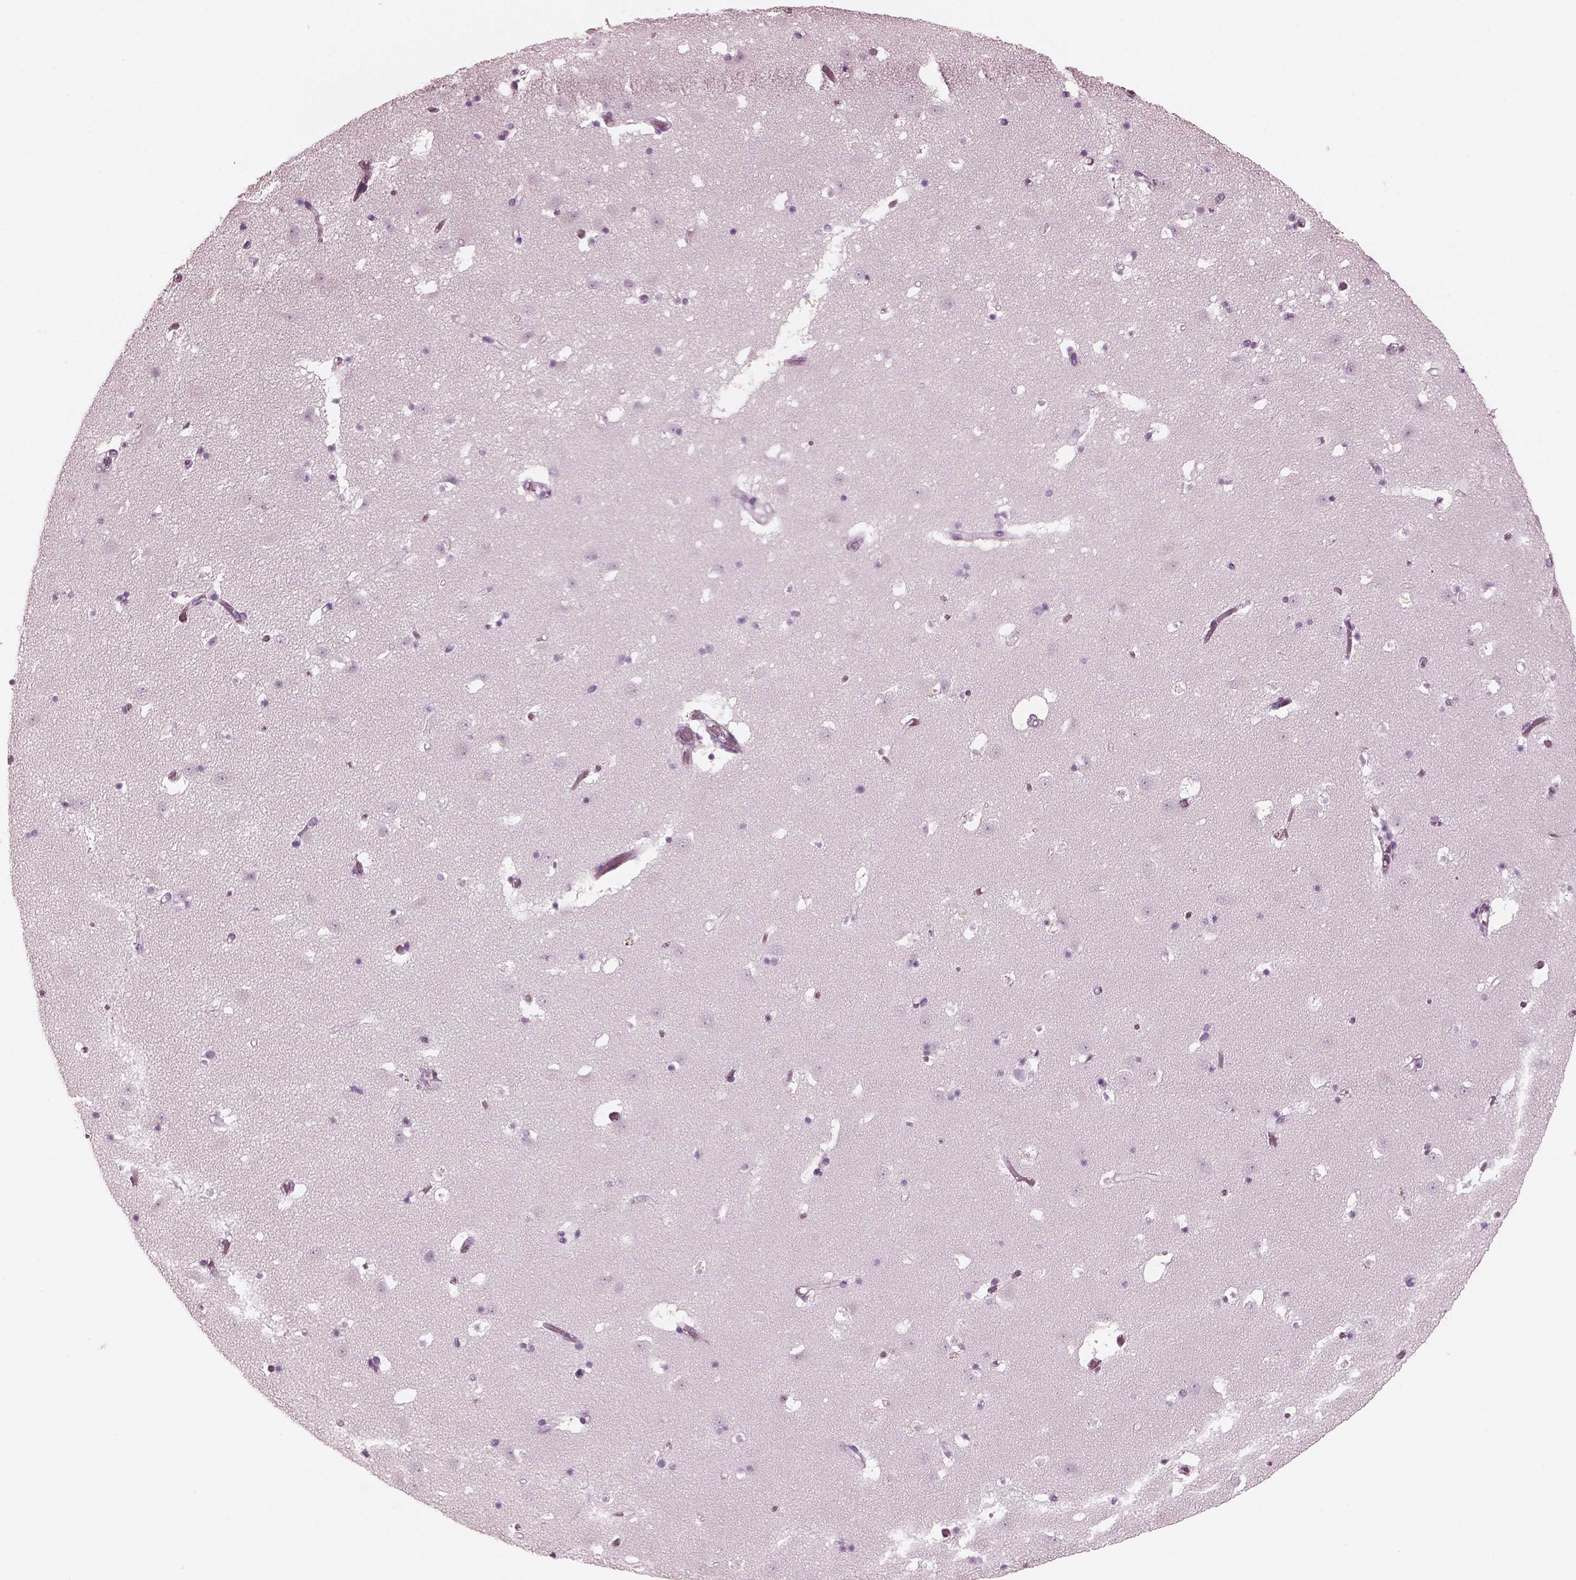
{"staining": {"intensity": "negative", "quantity": "none", "location": "none"}, "tissue": "caudate", "cell_type": "Glial cells", "image_type": "normal", "snomed": [{"axis": "morphology", "description": "Normal tissue, NOS"}, {"axis": "topography", "description": "Lateral ventricle wall"}], "caption": "A high-resolution photomicrograph shows immunohistochemistry staining of benign caudate, which reveals no significant expression in glial cells. The staining is performed using DAB (3,3'-diaminobenzidine) brown chromogen with nuclei counter-stained in using hematoxylin.", "gene": "FABP9", "patient": {"sex": "female", "age": 42}}